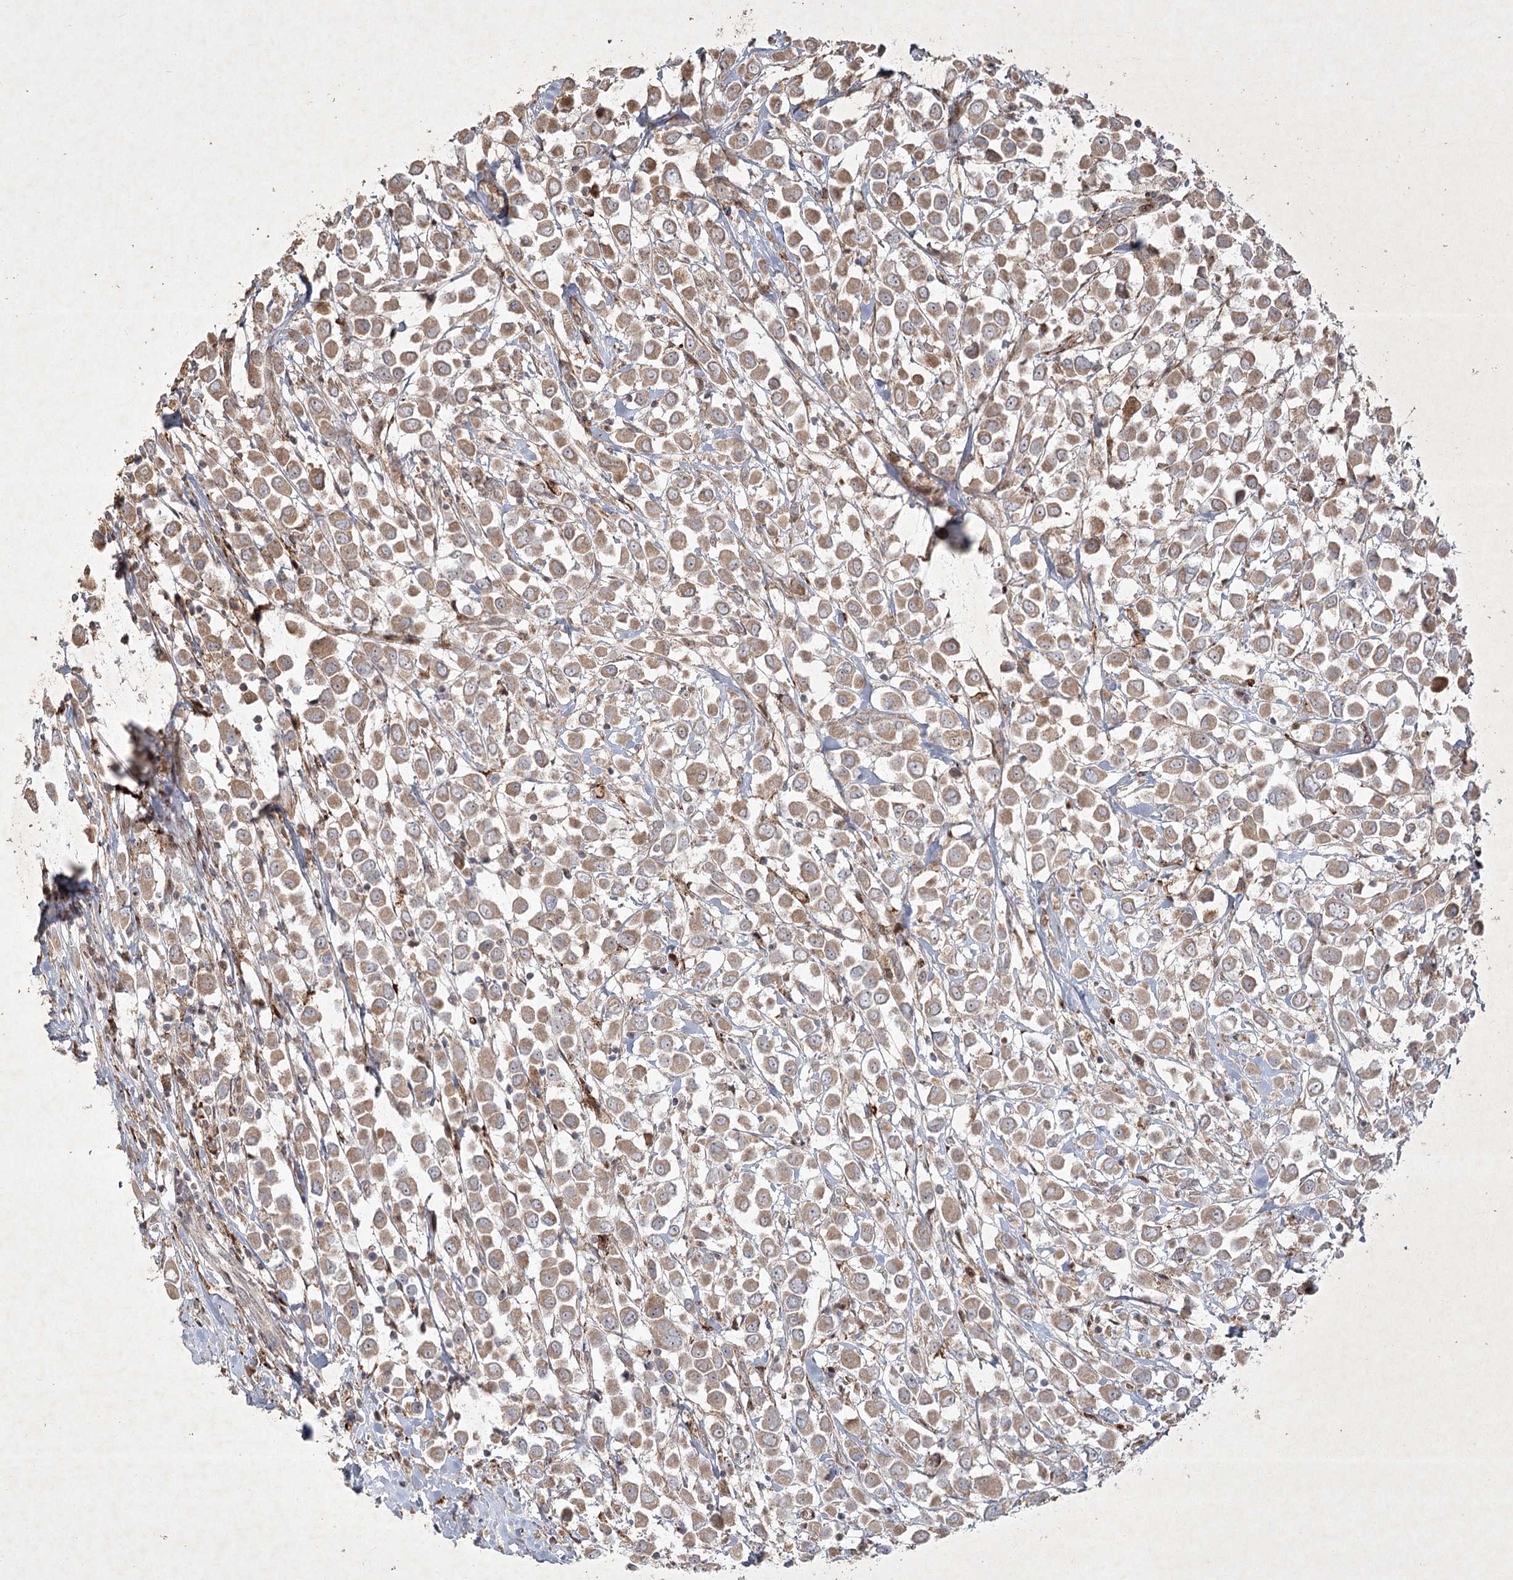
{"staining": {"intensity": "moderate", "quantity": ">75%", "location": "cytoplasmic/membranous"}, "tissue": "breast cancer", "cell_type": "Tumor cells", "image_type": "cancer", "snomed": [{"axis": "morphology", "description": "Duct carcinoma"}, {"axis": "topography", "description": "Breast"}], "caption": "Protein staining shows moderate cytoplasmic/membranous positivity in approximately >75% of tumor cells in intraductal carcinoma (breast).", "gene": "KBTBD4", "patient": {"sex": "female", "age": 61}}